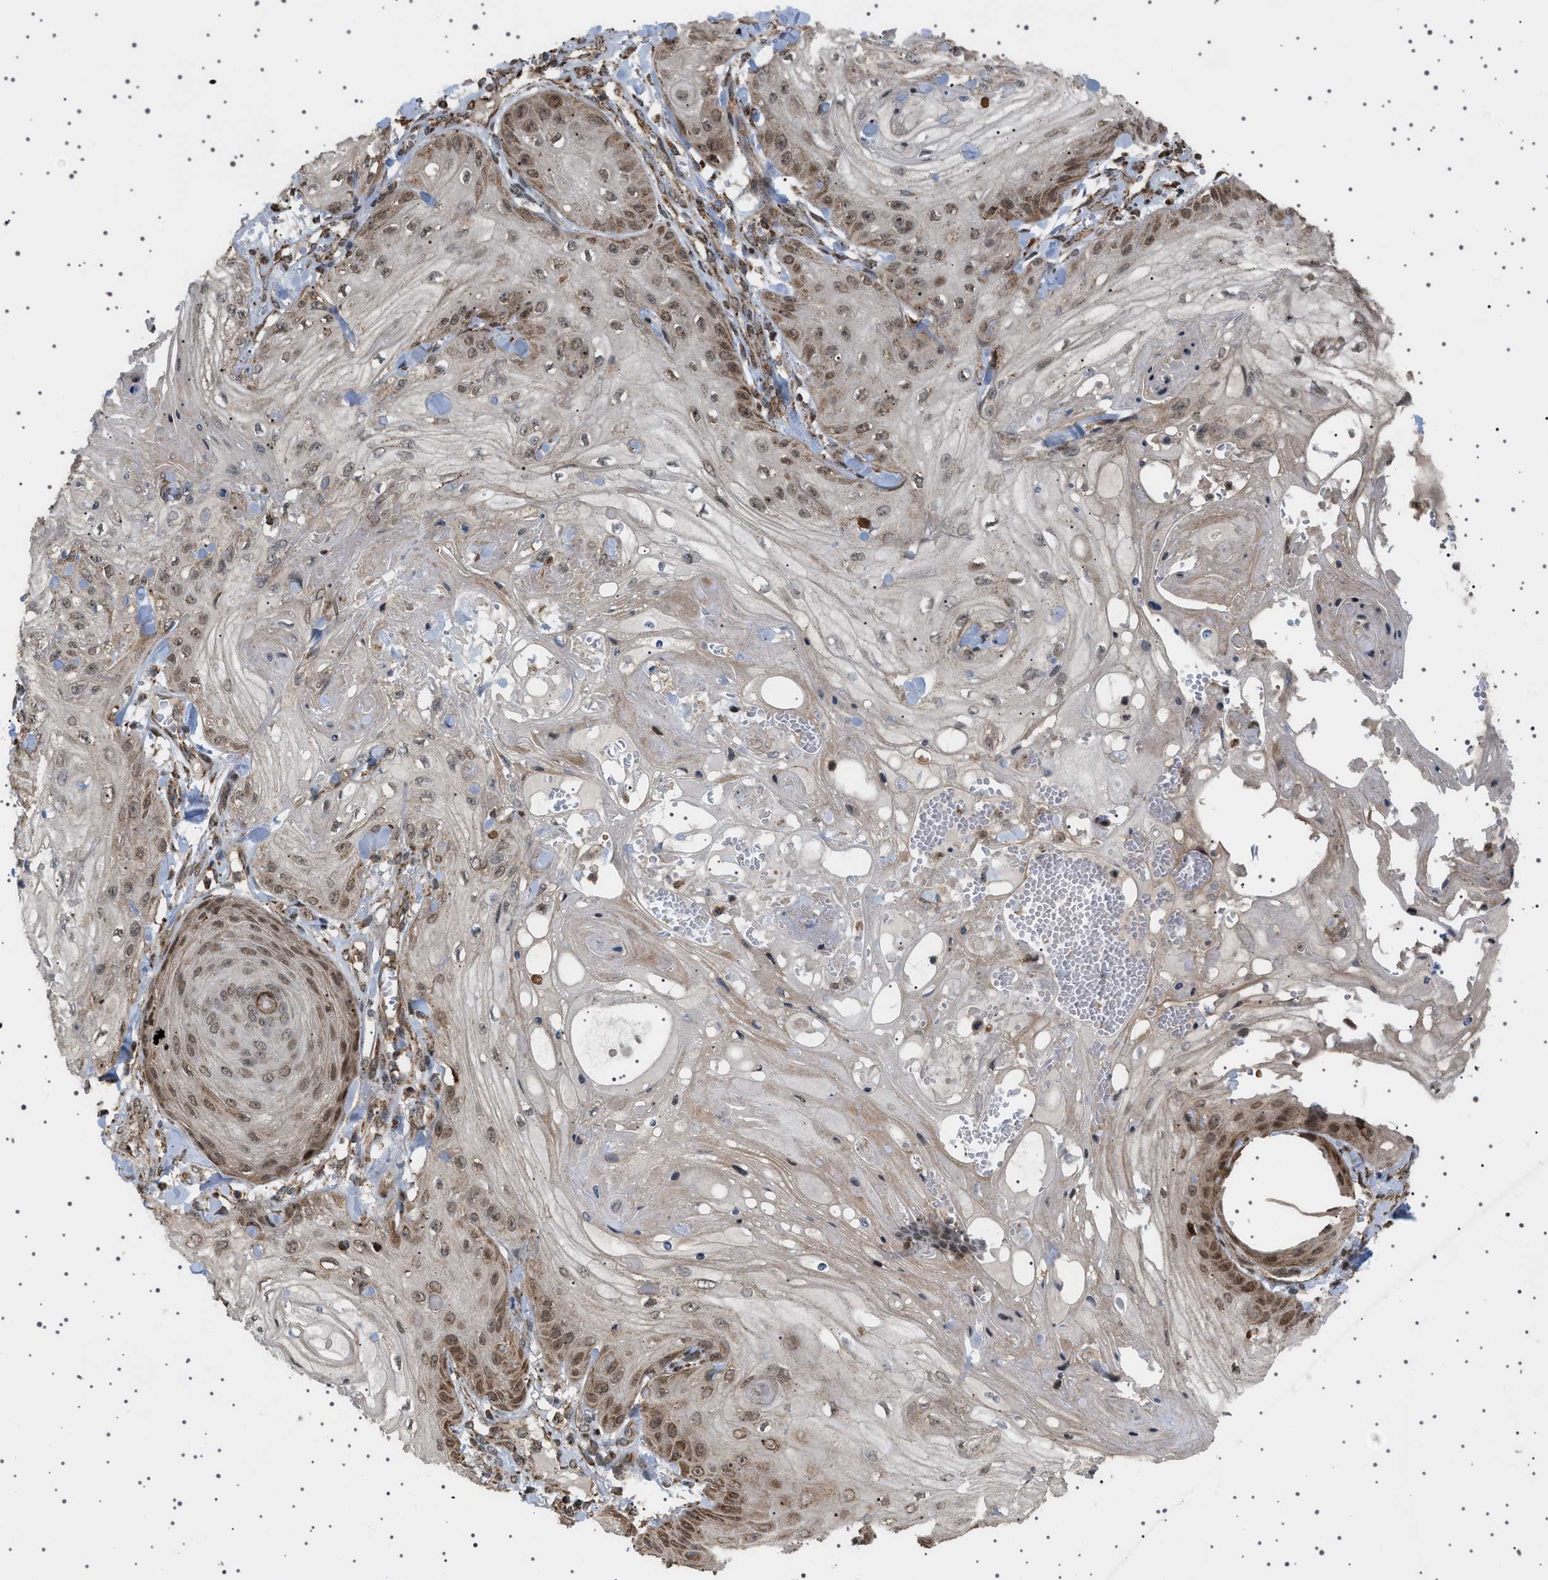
{"staining": {"intensity": "moderate", "quantity": "25%-75%", "location": "cytoplasmic/membranous,nuclear"}, "tissue": "skin cancer", "cell_type": "Tumor cells", "image_type": "cancer", "snomed": [{"axis": "morphology", "description": "Squamous cell carcinoma, NOS"}, {"axis": "topography", "description": "Skin"}], "caption": "Immunohistochemical staining of squamous cell carcinoma (skin) reveals medium levels of moderate cytoplasmic/membranous and nuclear expression in about 25%-75% of tumor cells.", "gene": "MELK", "patient": {"sex": "male", "age": 74}}